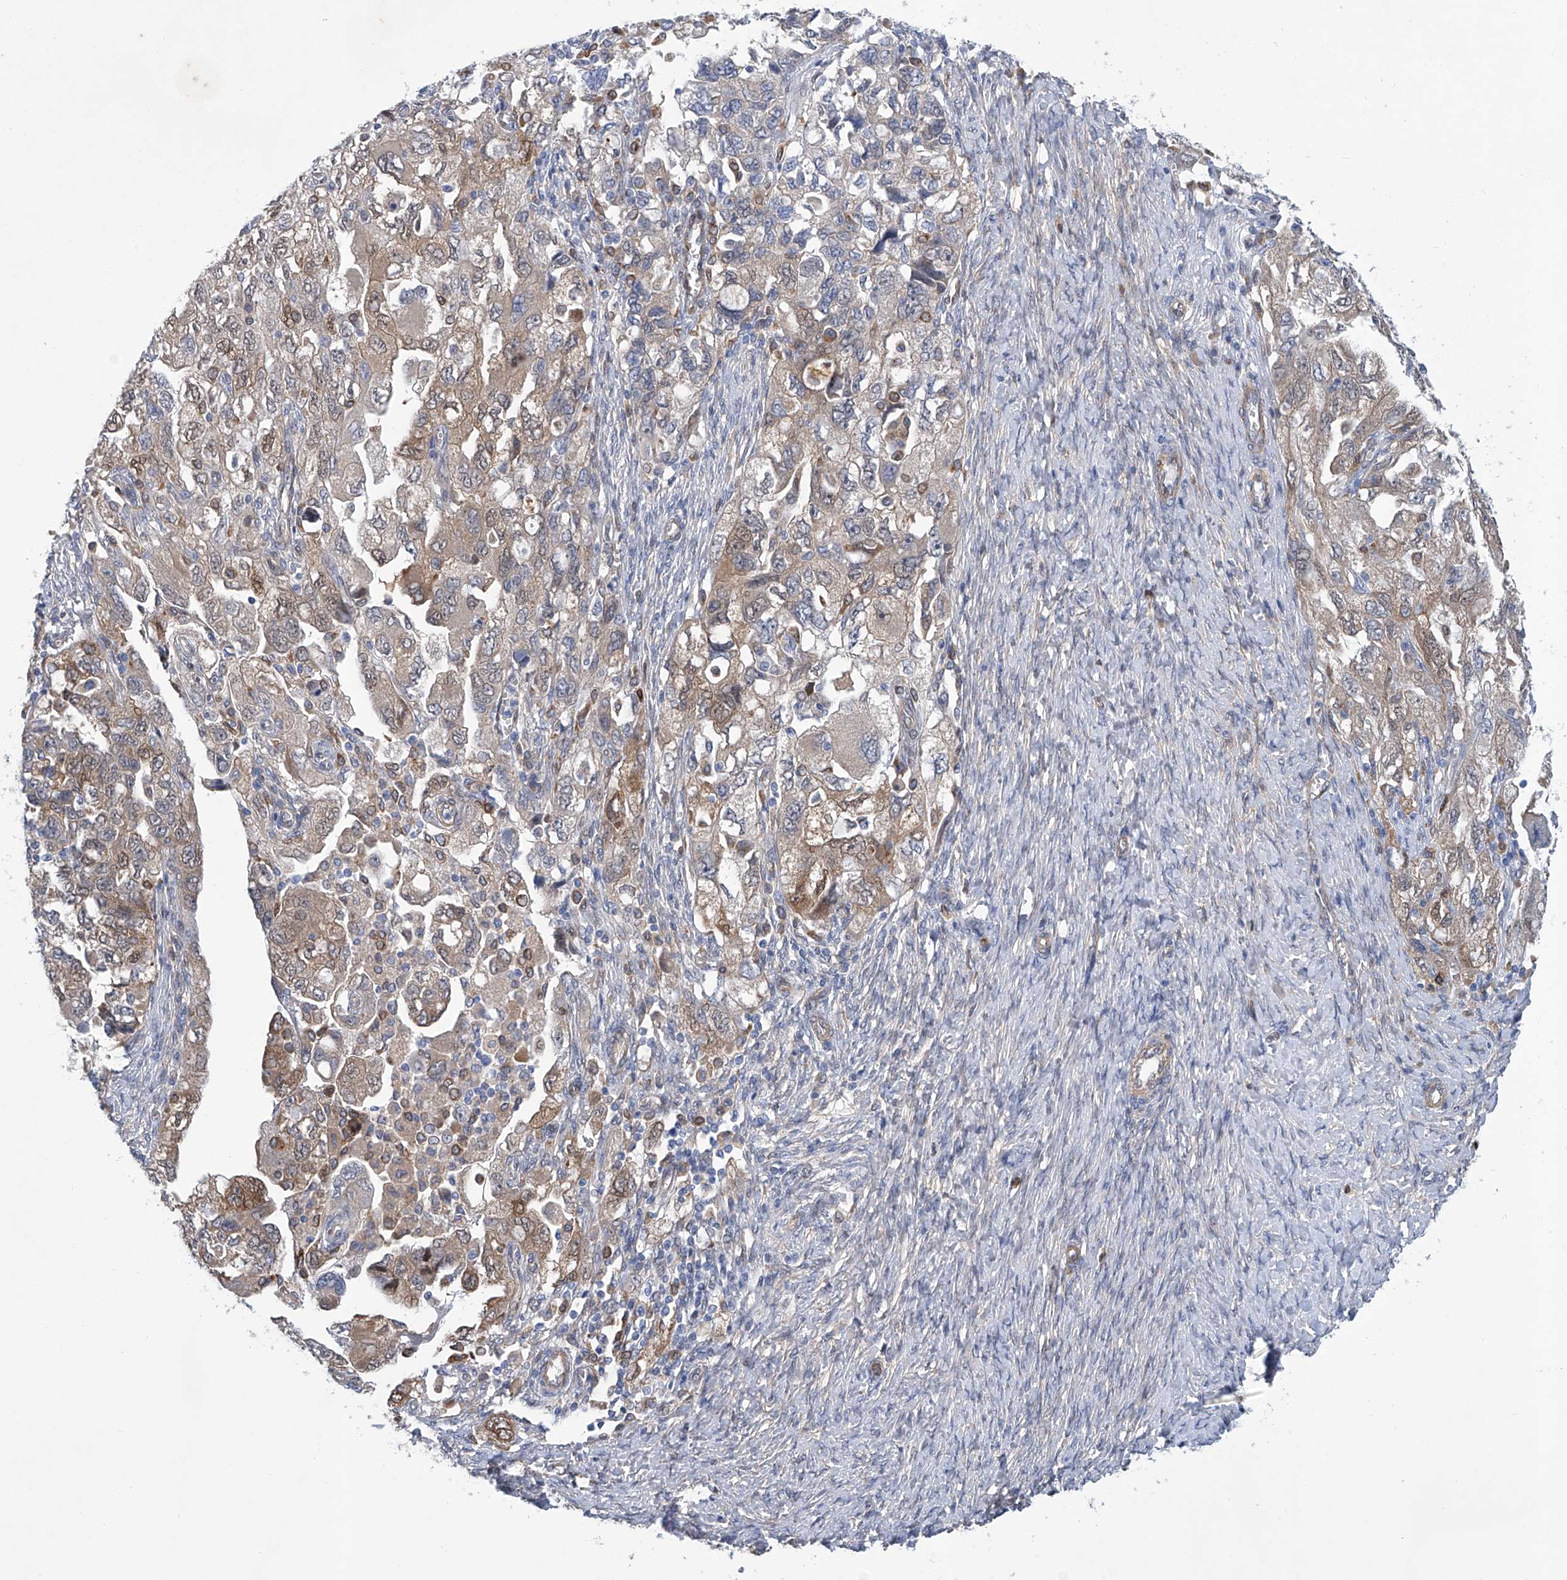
{"staining": {"intensity": "moderate", "quantity": "25%-75%", "location": "cytoplasmic/membranous"}, "tissue": "ovarian cancer", "cell_type": "Tumor cells", "image_type": "cancer", "snomed": [{"axis": "morphology", "description": "Carcinoma, NOS"}, {"axis": "morphology", "description": "Cystadenocarcinoma, serous, NOS"}, {"axis": "topography", "description": "Ovary"}], "caption": "Immunohistochemistry of human ovarian serous cystadenocarcinoma demonstrates medium levels of moderate cytoplasmic/membranous staining in about 25%-75% of tumor cells. (brown staining indicates protein expression, while blue staining denotes nuclei).", "gene": "TNN", "patient": {"sex": "female", "age": 69}}